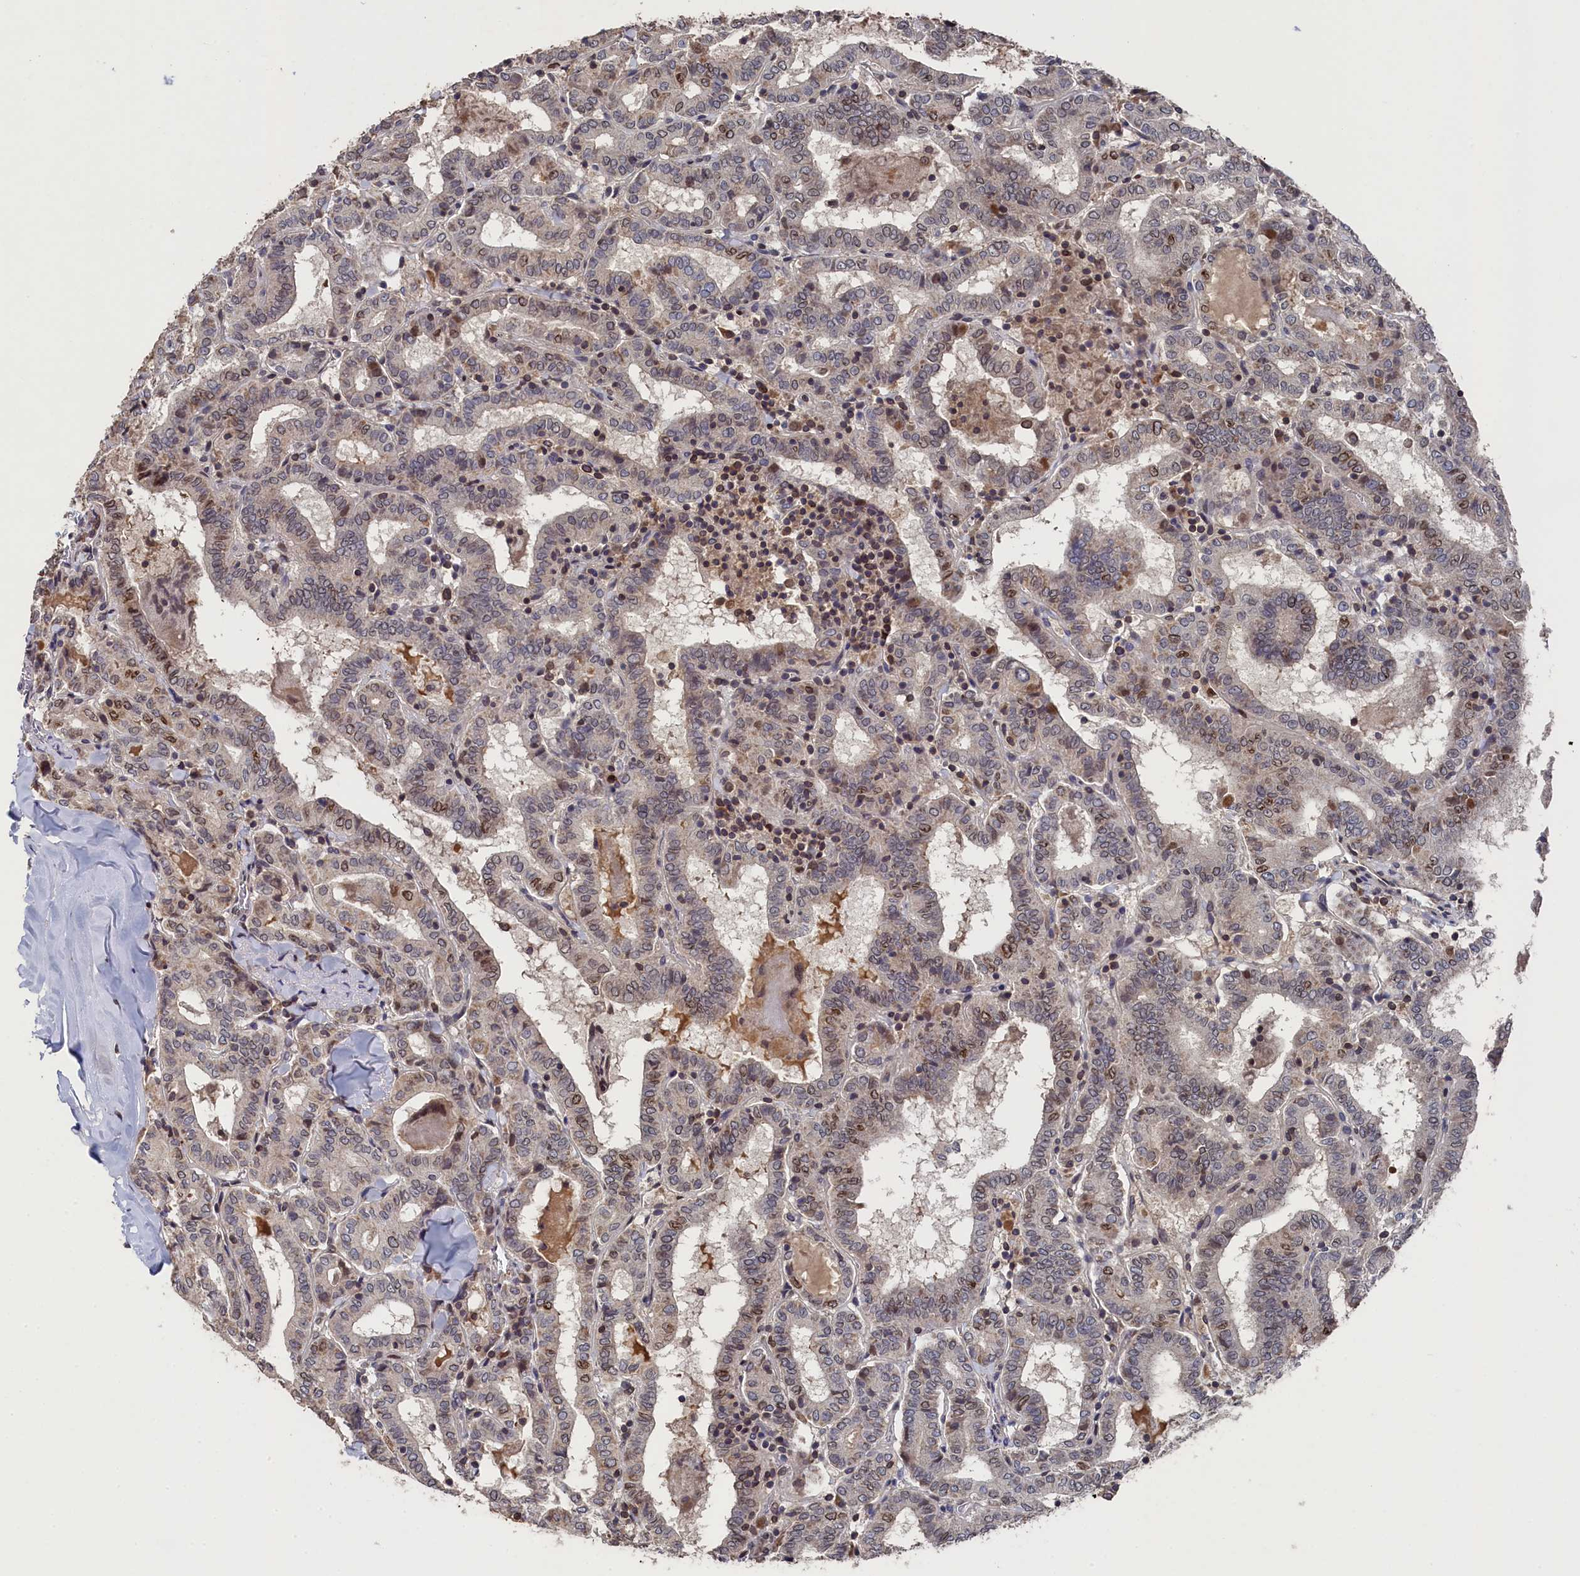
{"staining": {"intensity": "moderate", "quantity": "<25%", "location": "cytoplasmic/membranous,nuclear"}, "tissue": "thyroid cancer", "cell_type": "Tumor cells", "image_type": "cancer", "snomed": [{"axis": "morphology", "description": "Papillary adenocarcinoma, NOS"}, {"axis": "topography", "description": "Thyroid gland"}], "caption": "Immunohistochemistry image of papillary adenocarcinoma (thyroid) stained for a protein (brown), which displays low levels of moderate cytoplasmic/membranous and nuclear expression in approximately <25% of tumor cells.", "gene": "ANKEF1", "patient": {"sex": "female", "age": 72}}